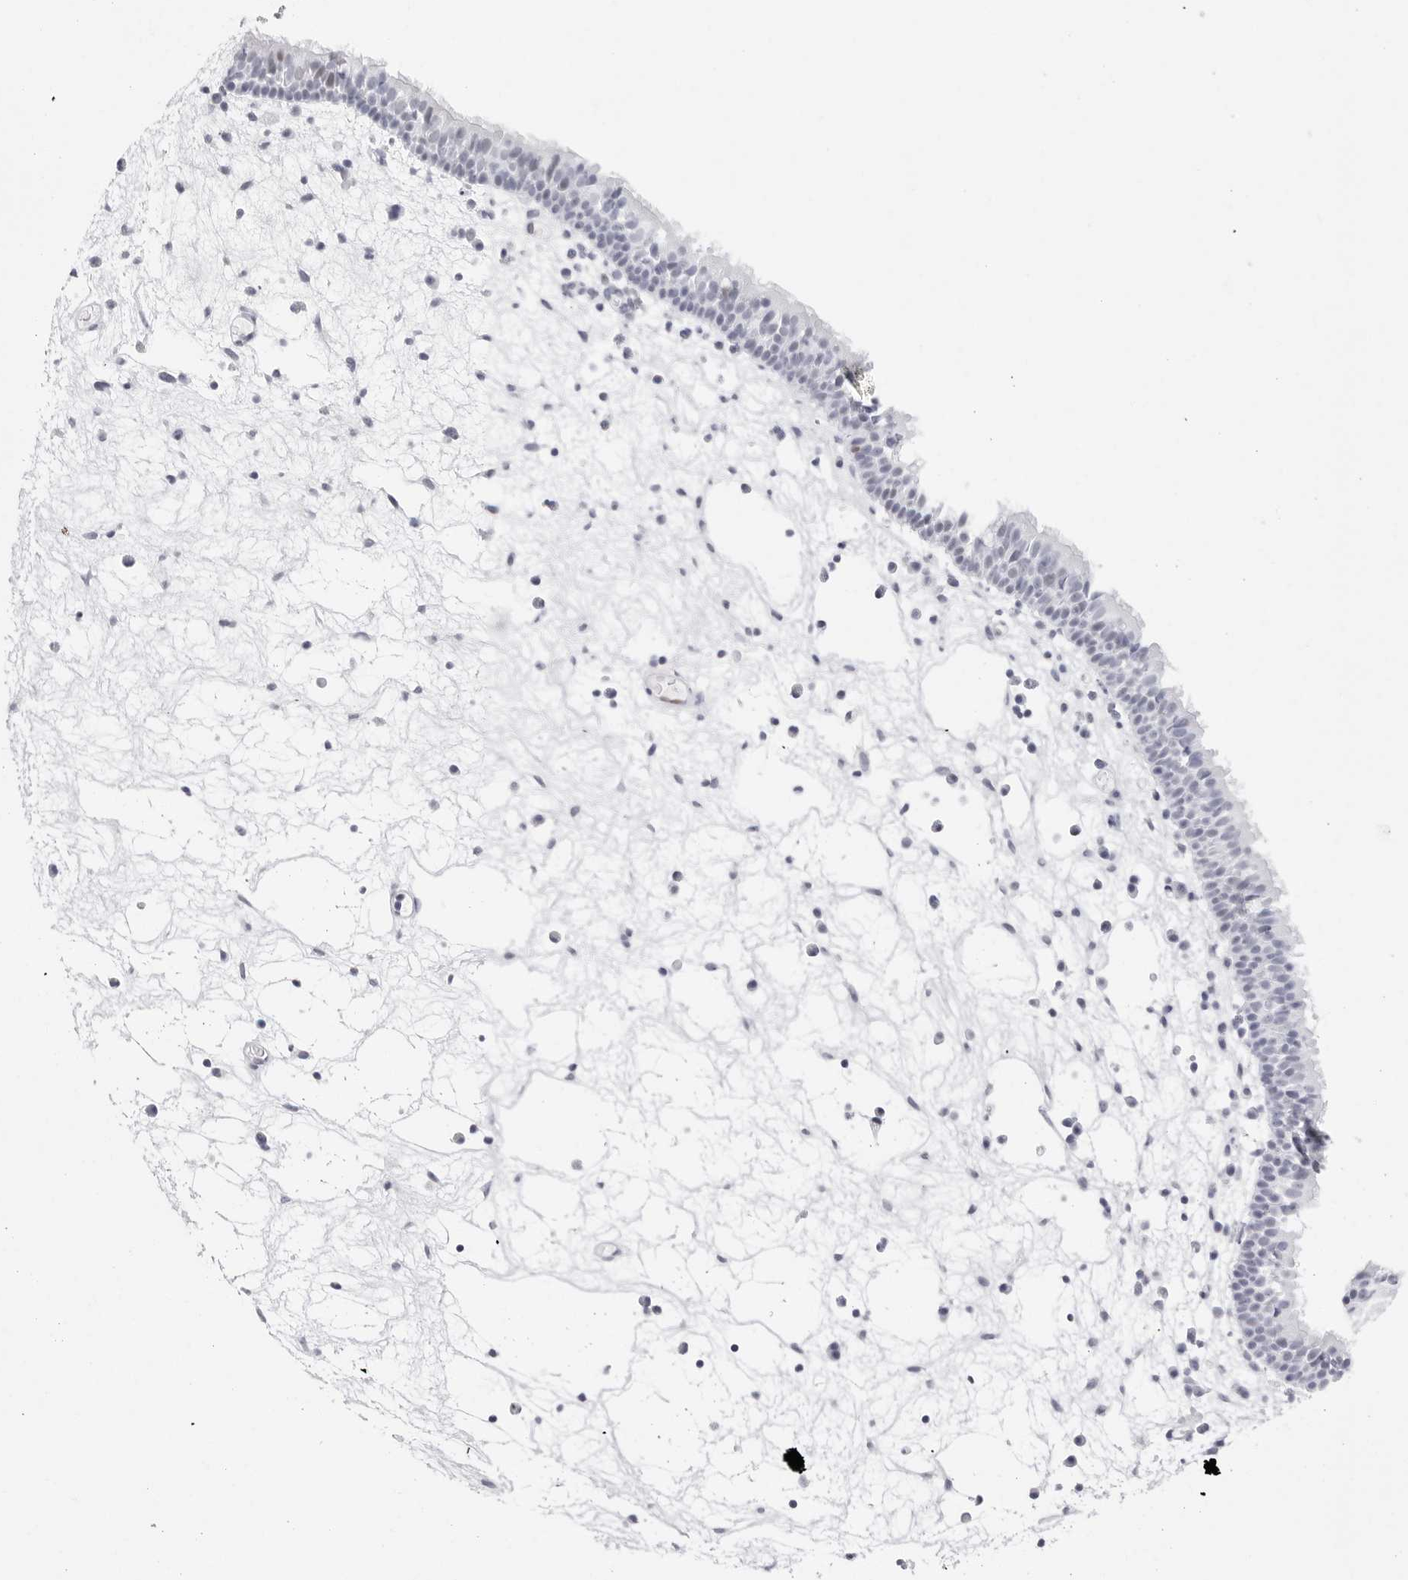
{"staining": {"intensity": "moderate", "quantity": "<25%", "location": "nuclear"}, "tissue": "nasopharynx", "cell_type": "Respiratory epithelial cells", "image_type": "normal", "snomed": [{"axis": "morphology", "description": "Normal tissue, NOS"}, {"axis": "morphology", "description": "Inflammation, NOS"}, {"axis": "morphology", "description": "Malignant melanoma, Metastatic site"}, {"axis": "topography", "description": "Nasopharynx"}], "caption": "Immunohistochemistry (IHC) photomicrograph of unremarkable nasopharynx: nasopharynx stained using immunohistochemistry (IHC) shows low levels of moderate protein expression localized specifically in the nuclear of respiratory epithelial cells, appearing as a nuclear brown color.", "gene": "NASP", "patient": {"sex": "male", "age": 70}}